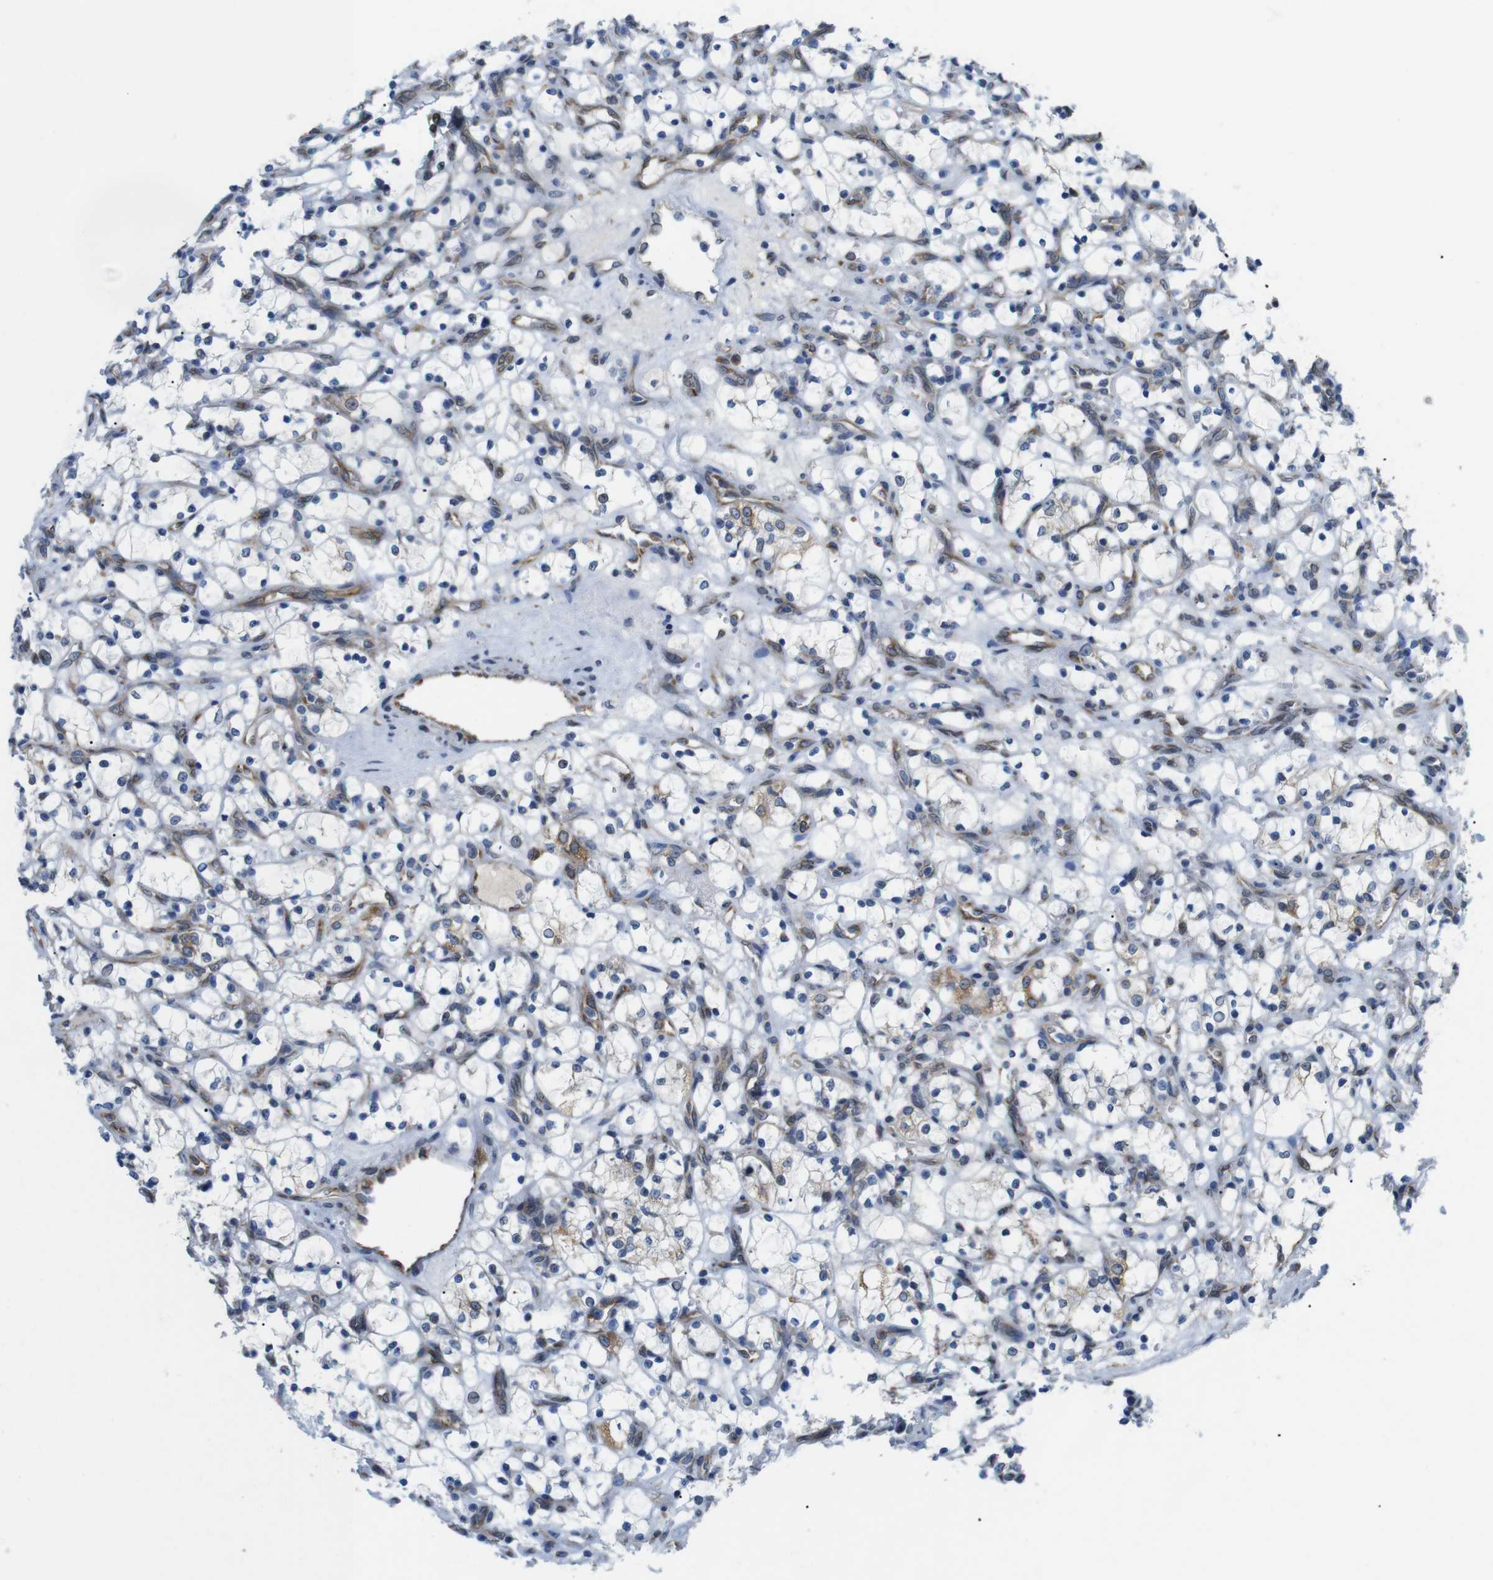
{"staining": {"intensity": "negative", "quantity": "none", "location": "none"}, "tissue": "renal cancer", "cell_type": "Tumor cells", "image_type": "cancer", "snomed": [{"axis": "morphology", "description": "Adenocarcinoma, NOS"}, {"axis": "topography", "description": "Kidney"}], "caption": "This is an immunohistochemistry (IHC) image of human renal cancer (adenocarcinoma). There is no expression in tumor cells.", "gene": "HACD3", "patient": {"sex": "female", "age": 69}}